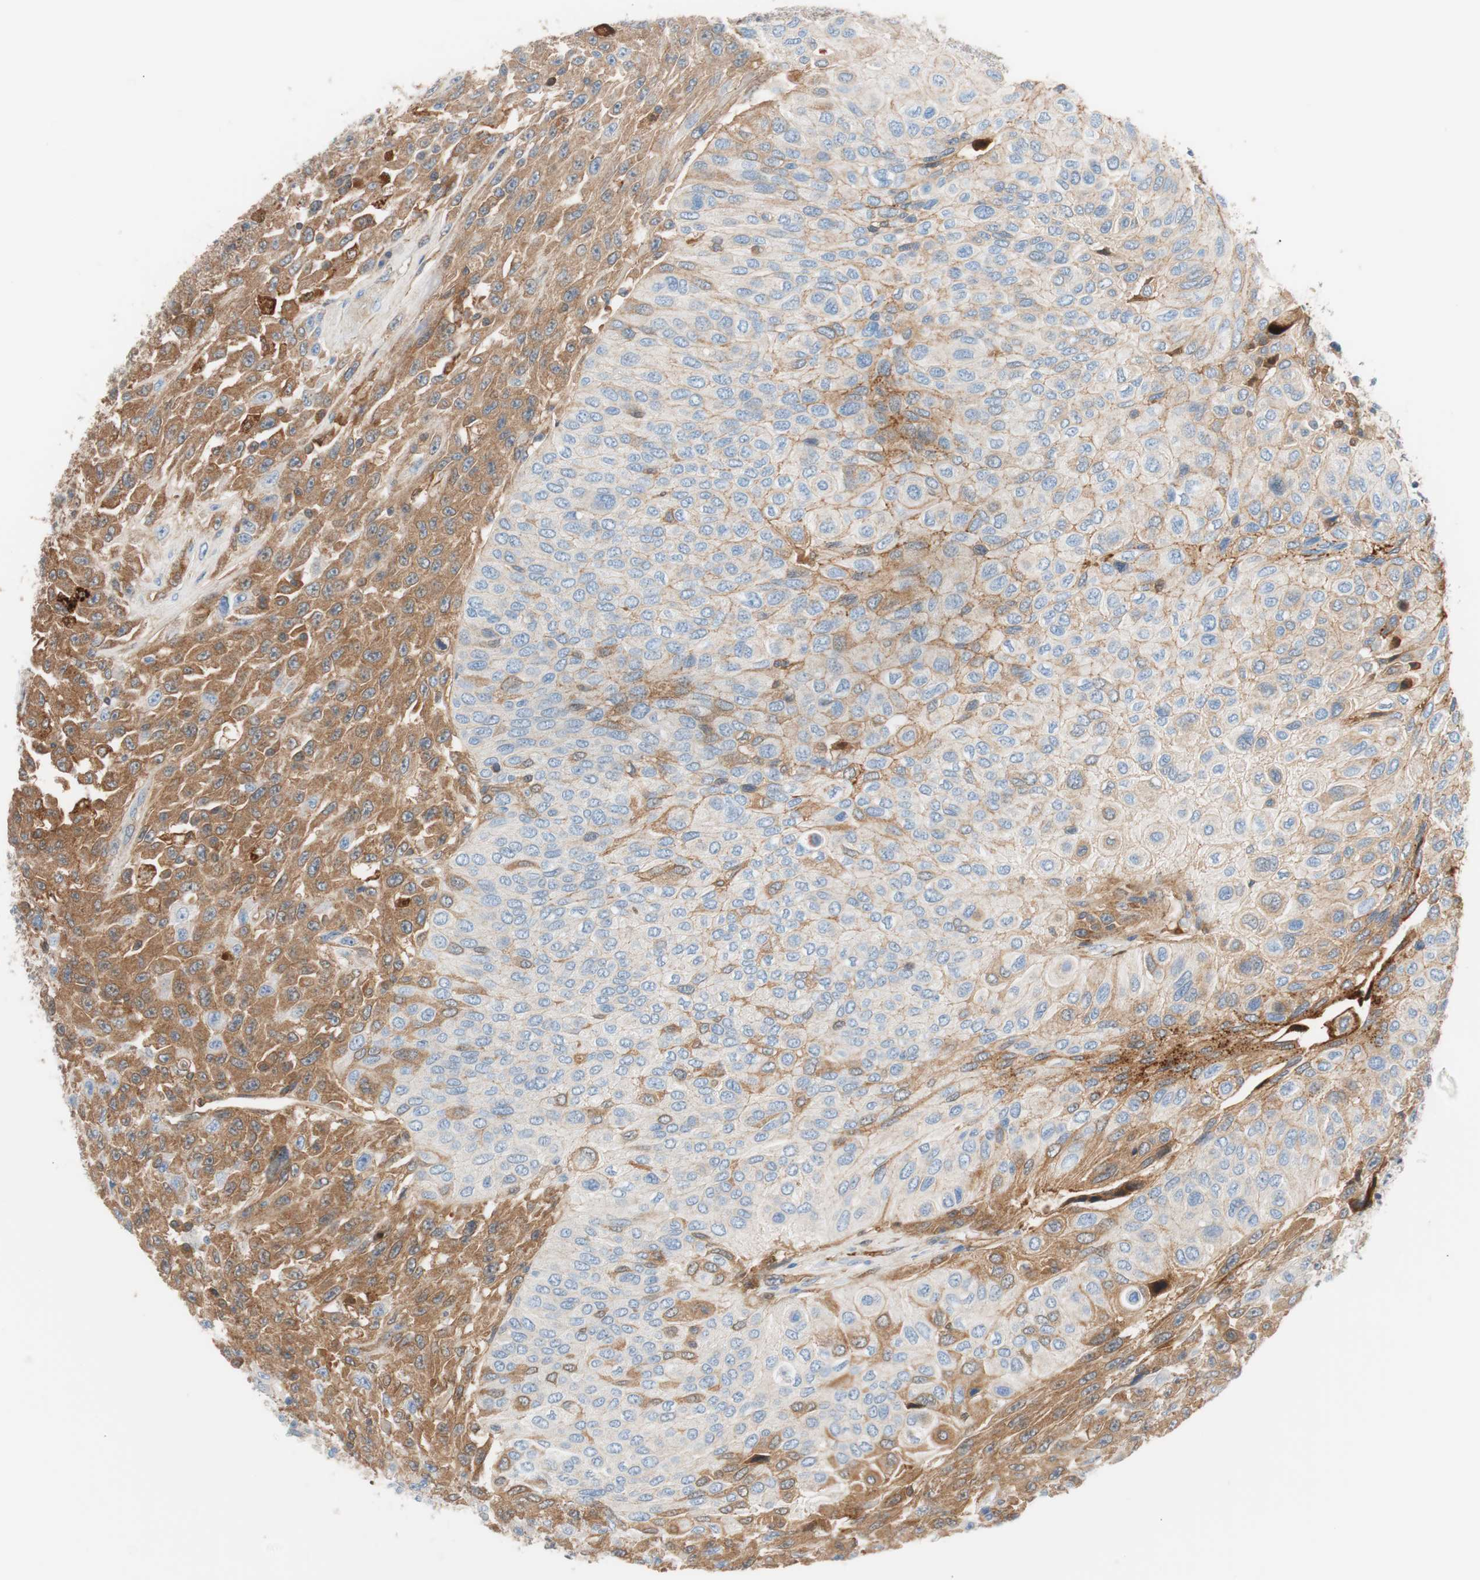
{"staining": {"intensity": "moderate", "quantity": "25%-75%", "location": "cytoplasmic/membranous"}, "tissue": "urothelial cancer", "cell_type": "Tumor cells", "image_type": "cancer", "snomed": [{"axis": "morphology", "description": "Urothelial carcinoma, High grade"}, {"axis": "topography", "description": "Urinary bladder"}], "caption": "A histopathology image of urothelial cancer stained for a protein exhibits moderate cytoplasmic/membranous brown staining in tumor cells. (IHC, brightfield microscopy, high magnification).", "gene": "RBP4", "patient": {"sex": "male", "age": 66}}